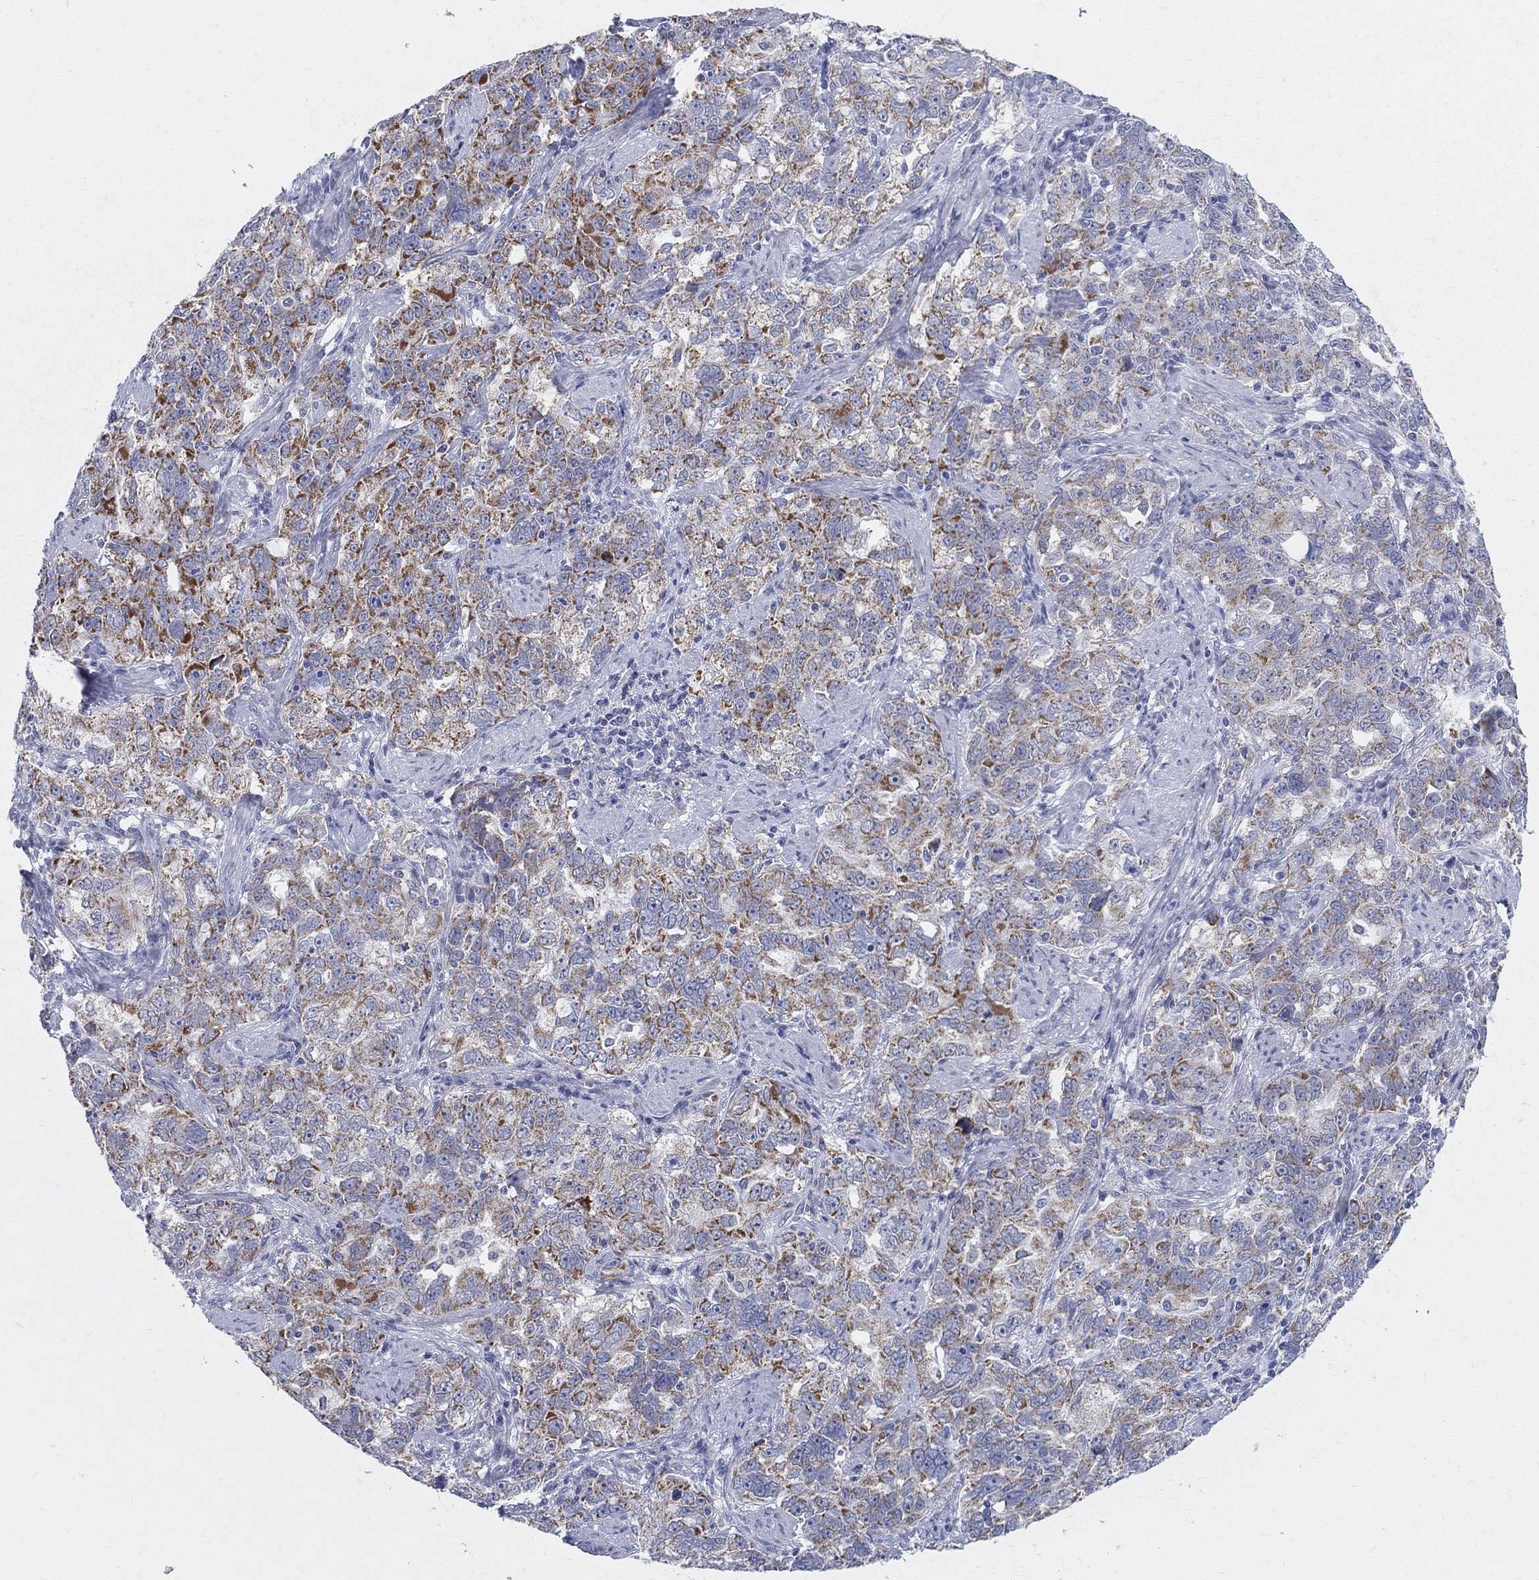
{"staining": {"intensity": "moderate", "quantity": "25%-75%", "location": "cytoplasmic/membranous"}, "tissue": "ovarian cancer", "cell_type": "Tumor cells", "image_type": "cancer", "snomed": [{"axis": "morphology", "description": "Cystadenocarcinoma, serous, NOS"}, {"axis": "topography", "description": "Ovary"}], "caption": "Human serous cystadenocarcinoma (ovarian) stained for a protein (brown) shows moderate cytoplasmic/membranous positive staining in about 25%-75% of tumor cells.", "gene": "KISS1R", "patient": {"sex": "female", "age": 51}}